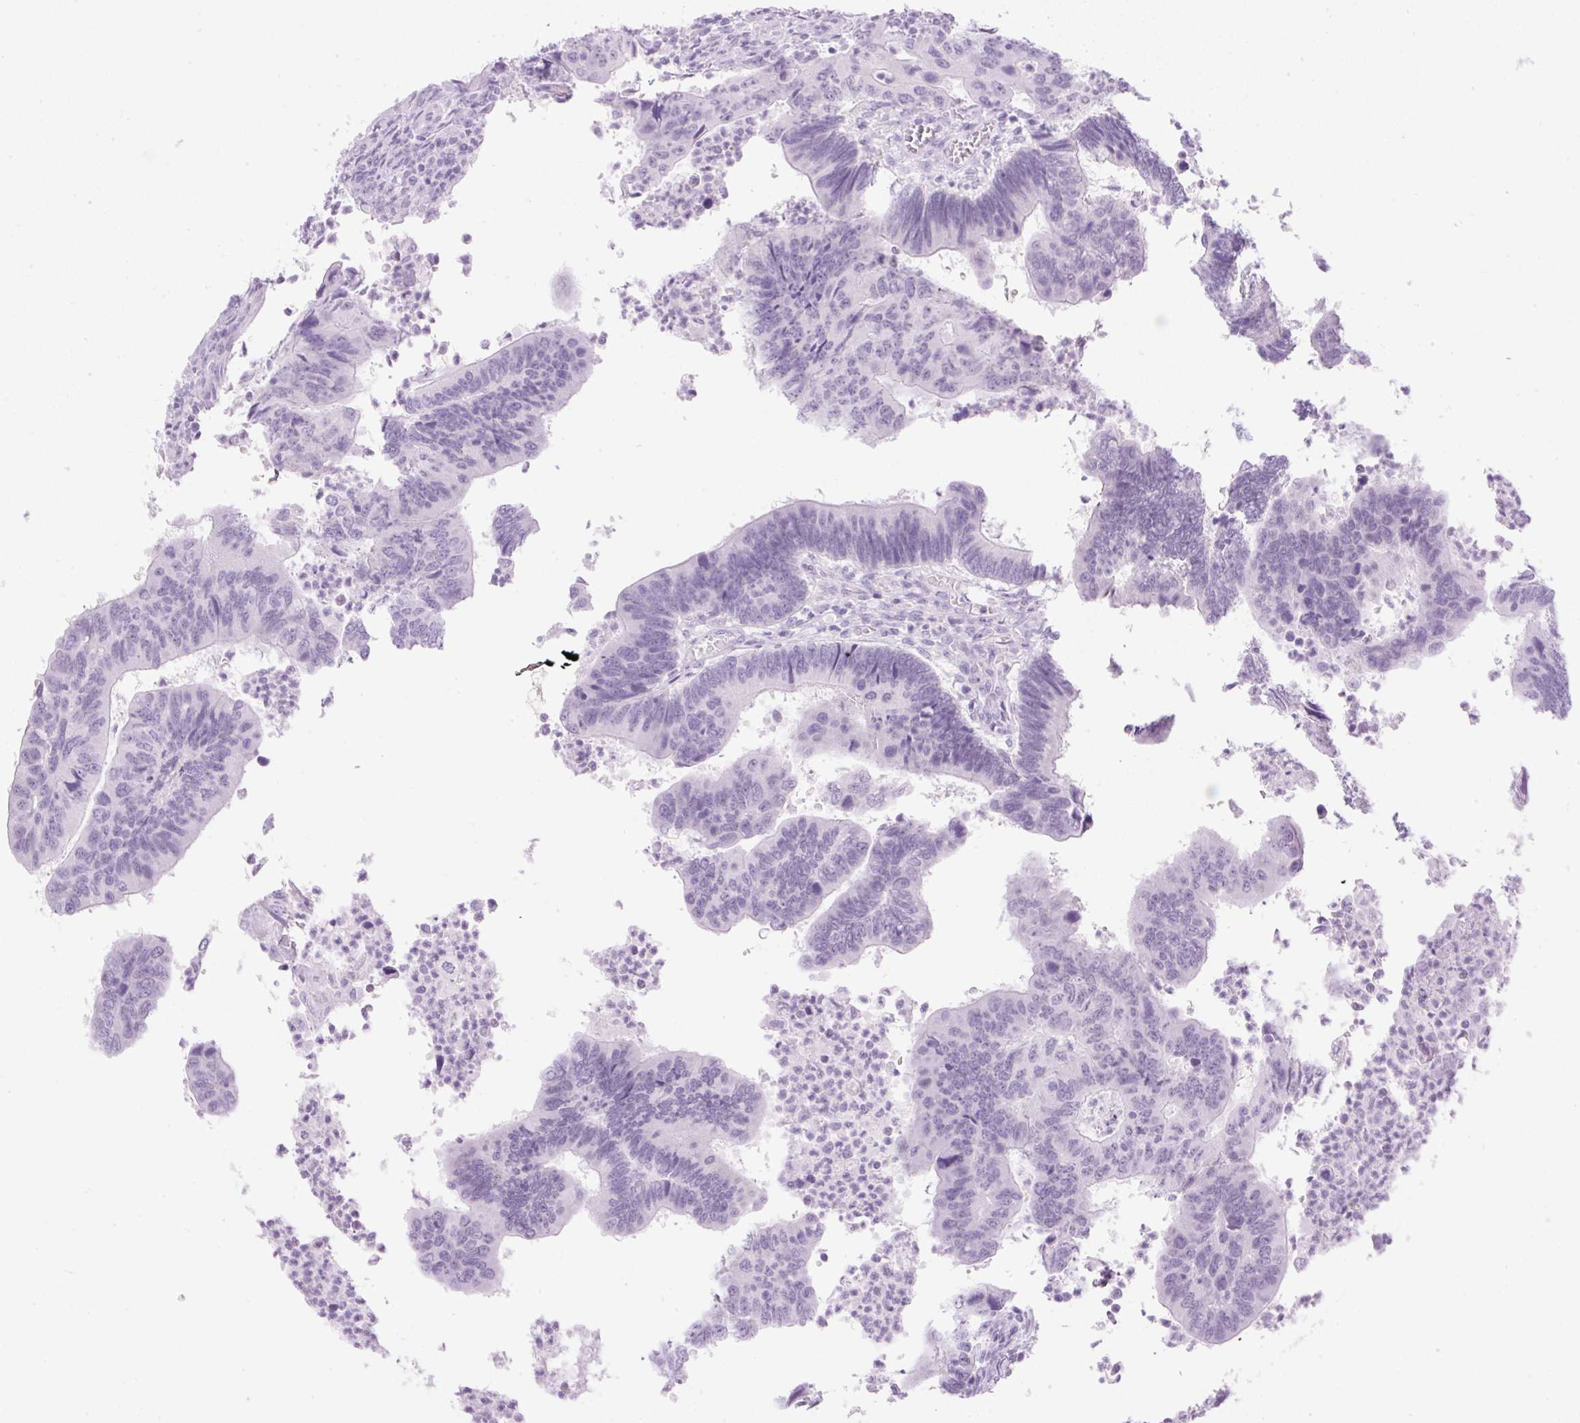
{"staining": {"intensity": "negative", "quantity": "none", "location": "none"}, "tissue": "colorectal cancer", "cell_type": "Tumor cells", "image_type": "cancer", "snomed": [{"axis": "morphology", "description": "Adenocarcinoma, NOS"}, {"axis": "topography", "description": "Colon"}], "caption": "Immunohistochemistry (IHC) image of human adenocarcinoma (colorectal) stained for a protein (brown), which reveals no staining in tumor cells.", "gene": "SPRR4", "patient": {"sex": "female", "age": 67}}